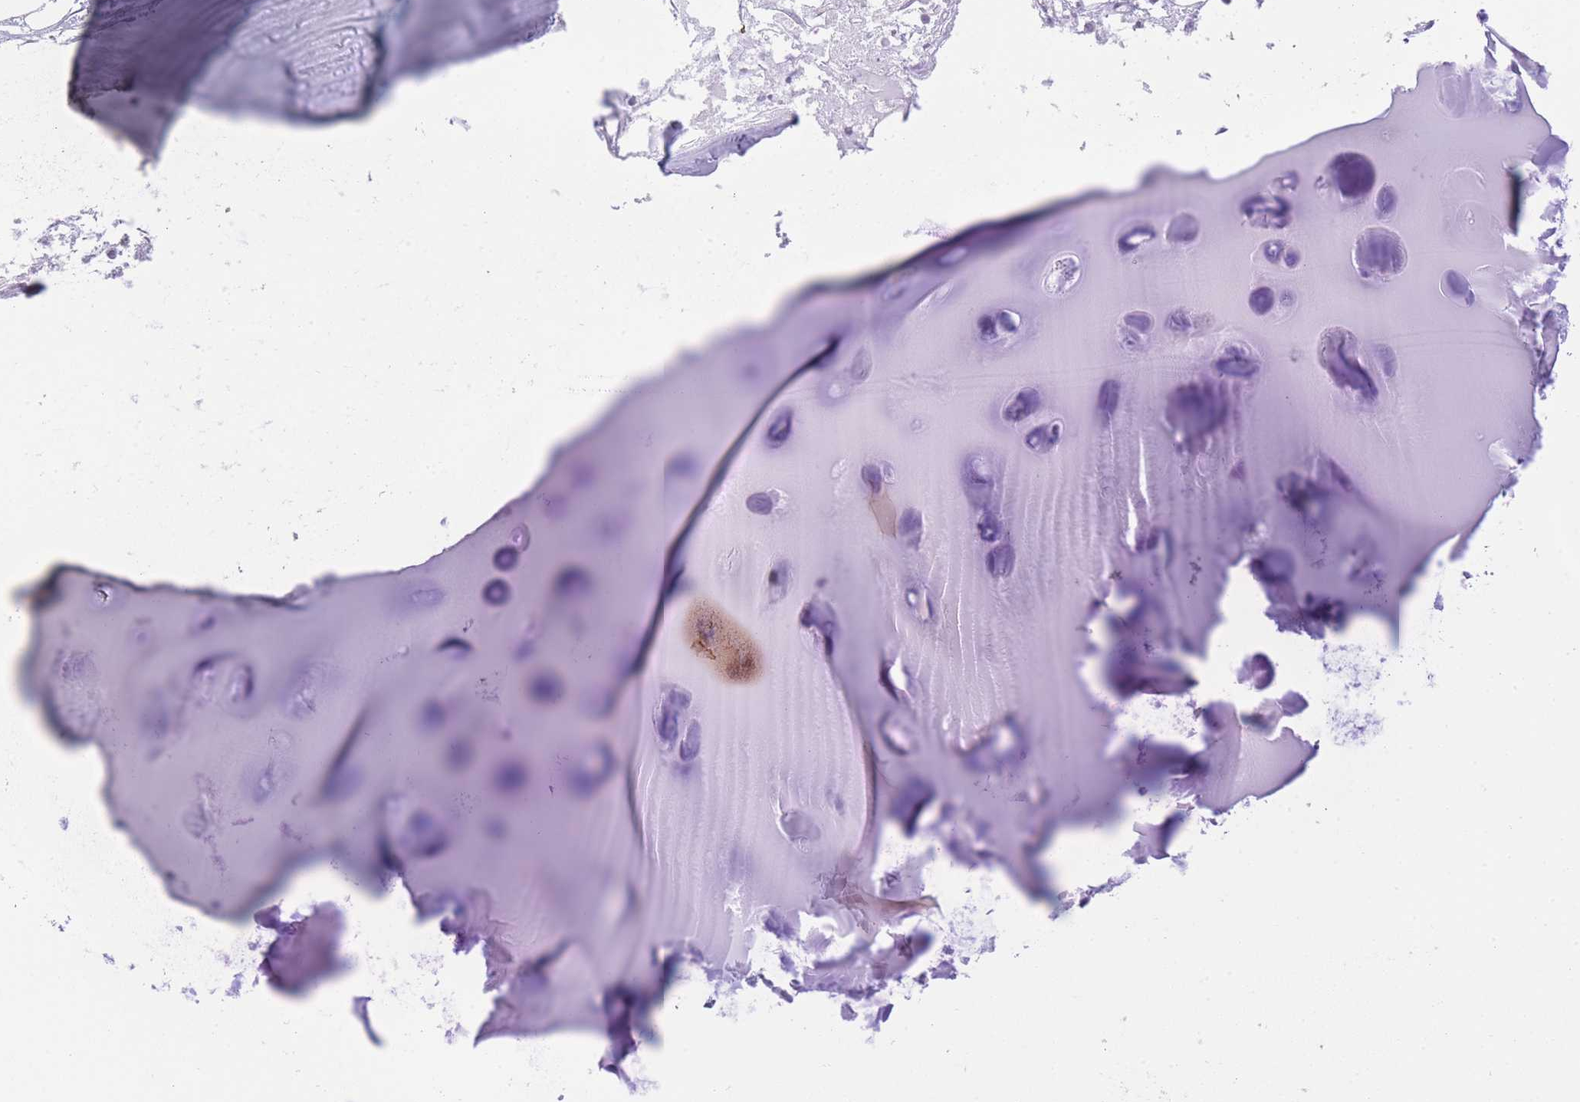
{"staining": {"intensity": "negative", "quantity": "none", "location": "none"}, "tissue": "adipose tissue", "cell_type": "Adipocytes", "image_type": "normal", "snomed": [{"axis": "morphology", "description": "Normal tissue, NOS"}, {"axis": "topography", "description": "Cartilage tissue"}], "caption": "IHC photomicrograph of unremarkable human adipose tissue stained for a protein (brown), which exhibits no positivity in adipocytes. (DAB (3,3'-diaminobenzidine) immunohistochemistry (IHC), high magnification).", "gene": "WWOX", "patient": {"sex": "male", "age": 57}}